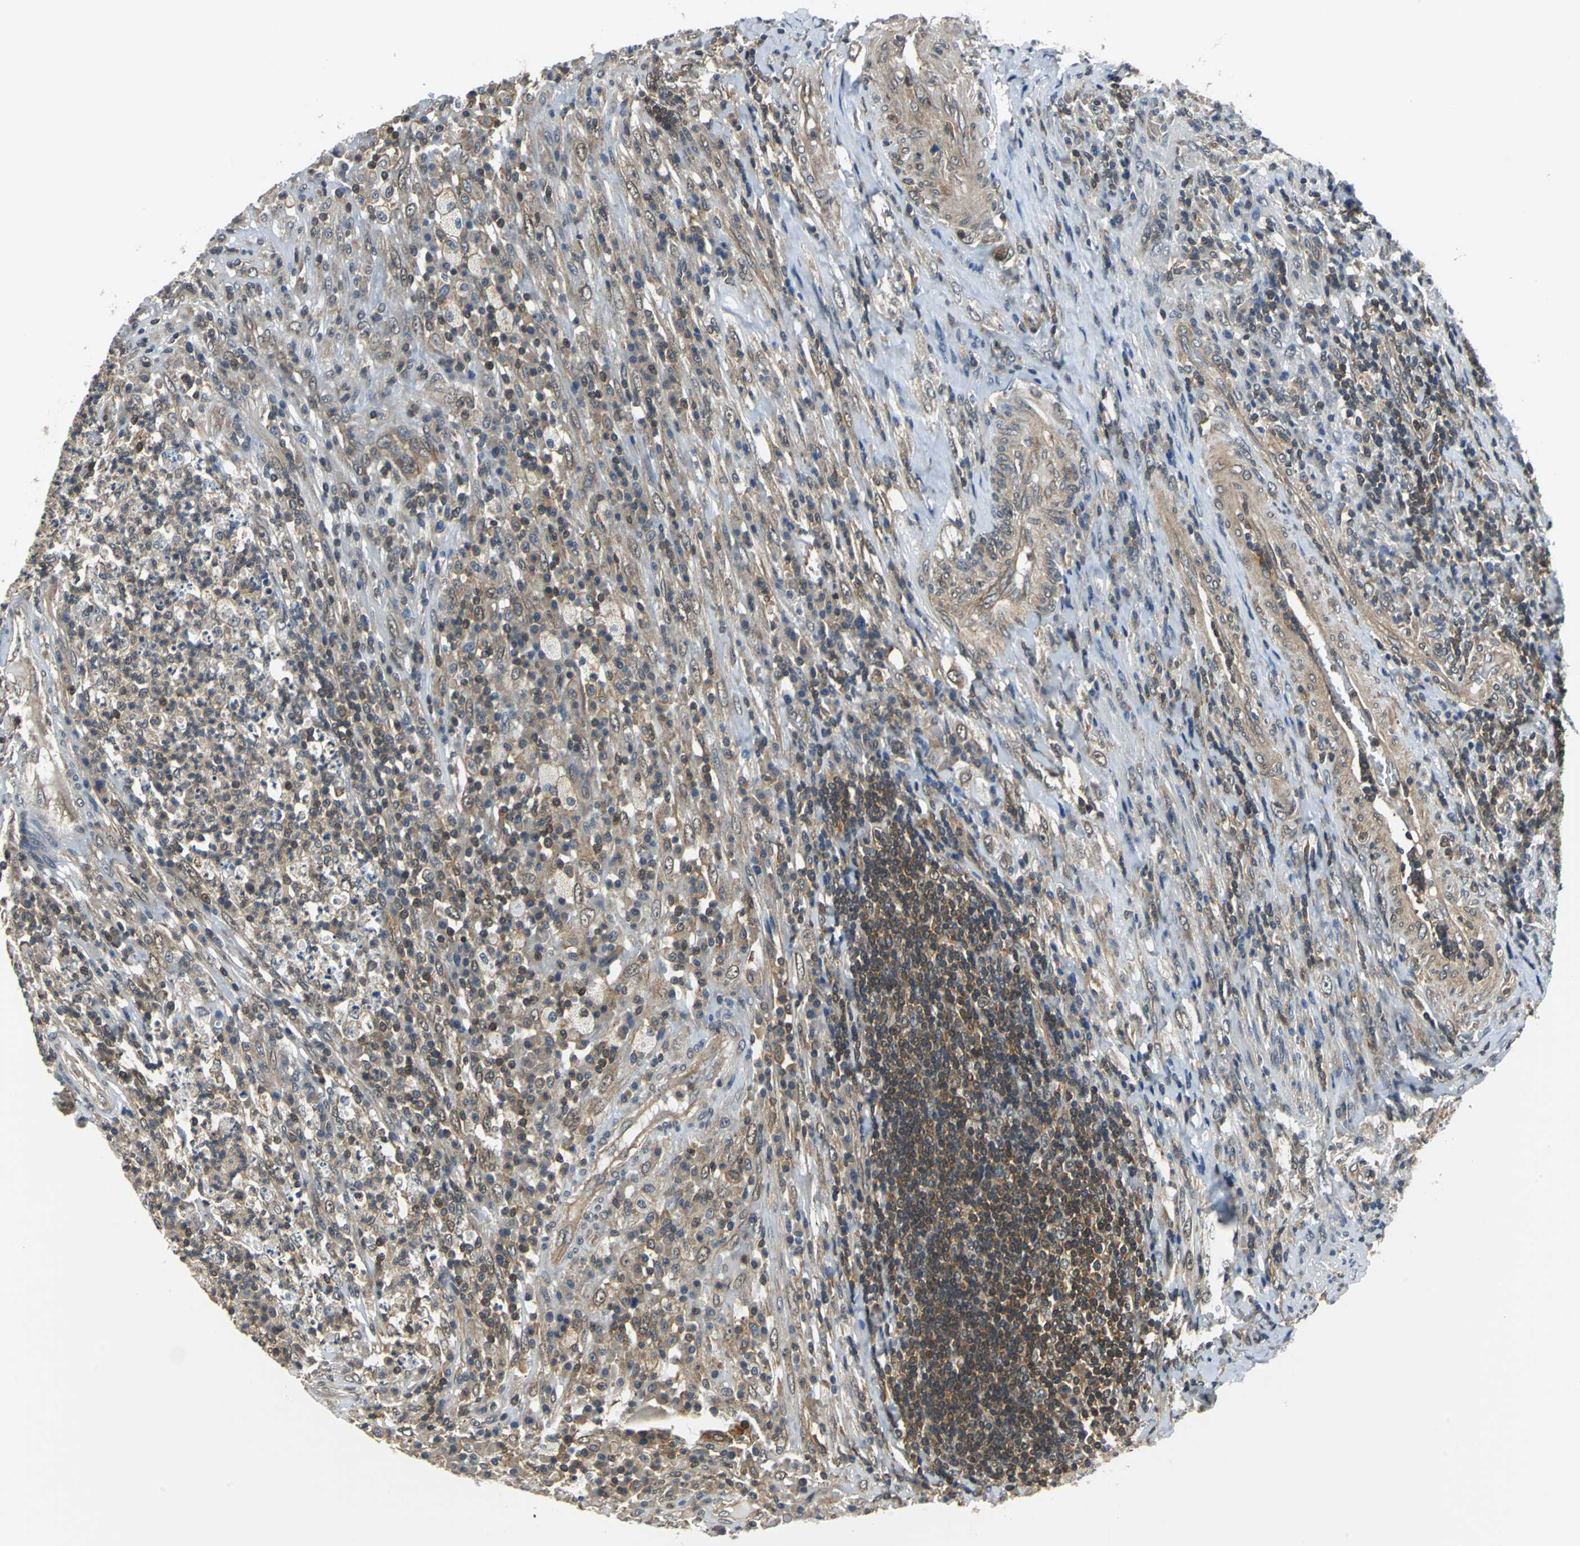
{"staining": {"intensity": "weak", "quantity": "25%-75%", "location": "nuclear"}, "tissue": "testis cancer", "cell_type": "Tumor cells", "image_type": "cancer", "snomed": [{"axis": "morphology", "description": "Necrosis, NOS"}, {"axis": "morphology", "description": "Carcinoma, Embryonal, NOS"}, {"axis": "topography", "description": "Testis"}], "caption": "A histopathology image of human testis cancer stained for a protein reveals weak nuclear brown staining in tumor cells.", "gene": "ARPC3", "patient": {"sex": "male", "age": 19}}